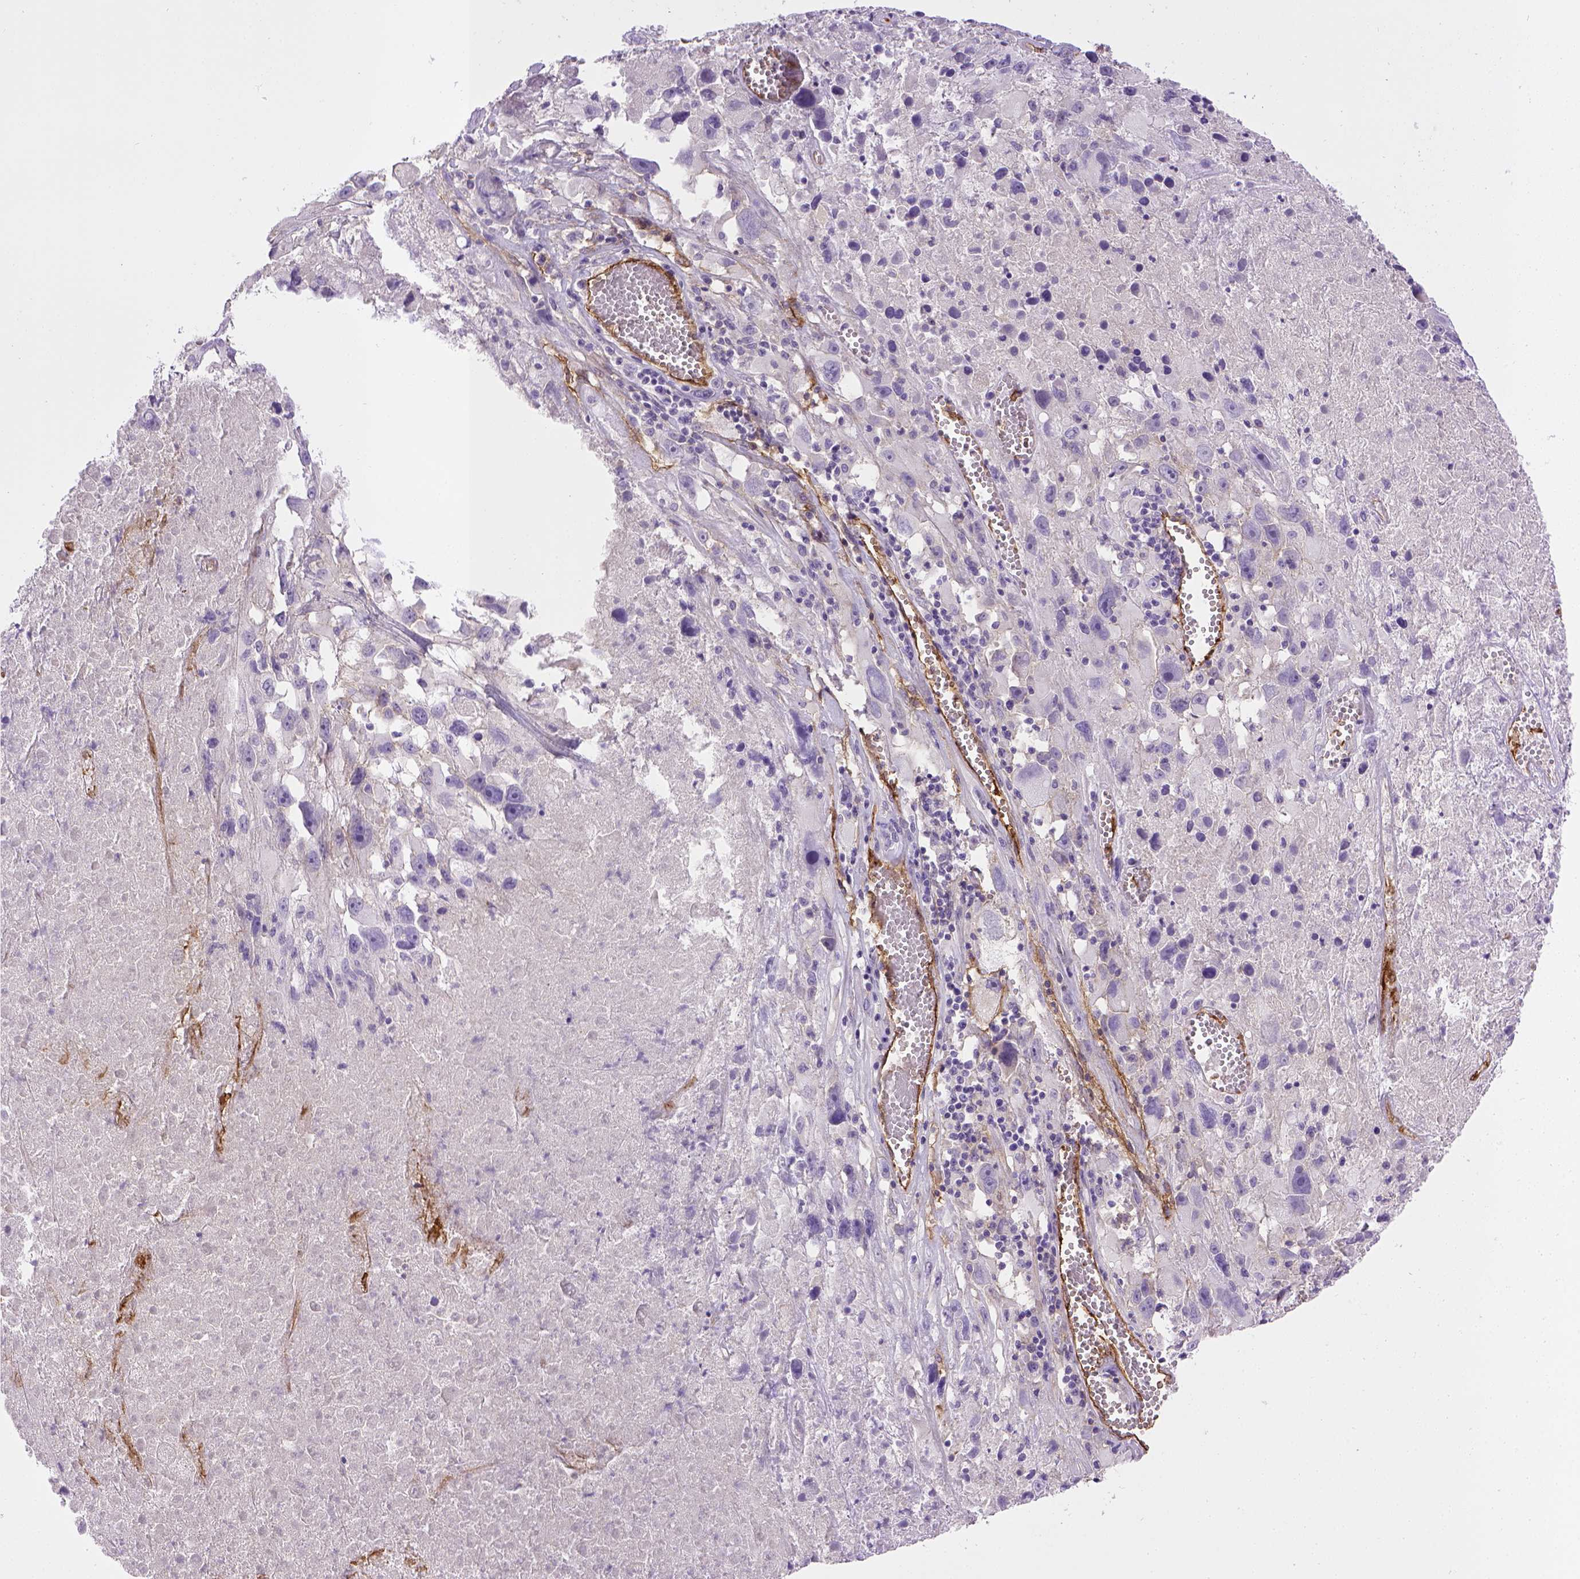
{"staining": {"intensity": "negative", "quantity": "none", "location": "none"}, "tissue": "melanoma", "cell_type": "Tumor cells", "image_type": "cancer", "snomed": [{"axis": "morphology", "description": "Malignant melanoma, Metastatic site"}, {"axis": "topography", "description": "Lymph node"}], "caption": "Melanoma stained for a protein using IHC demonstrates no staining tumor cells.", "gene": "ENG", "patient": {"sex": "male", "age": 50}}